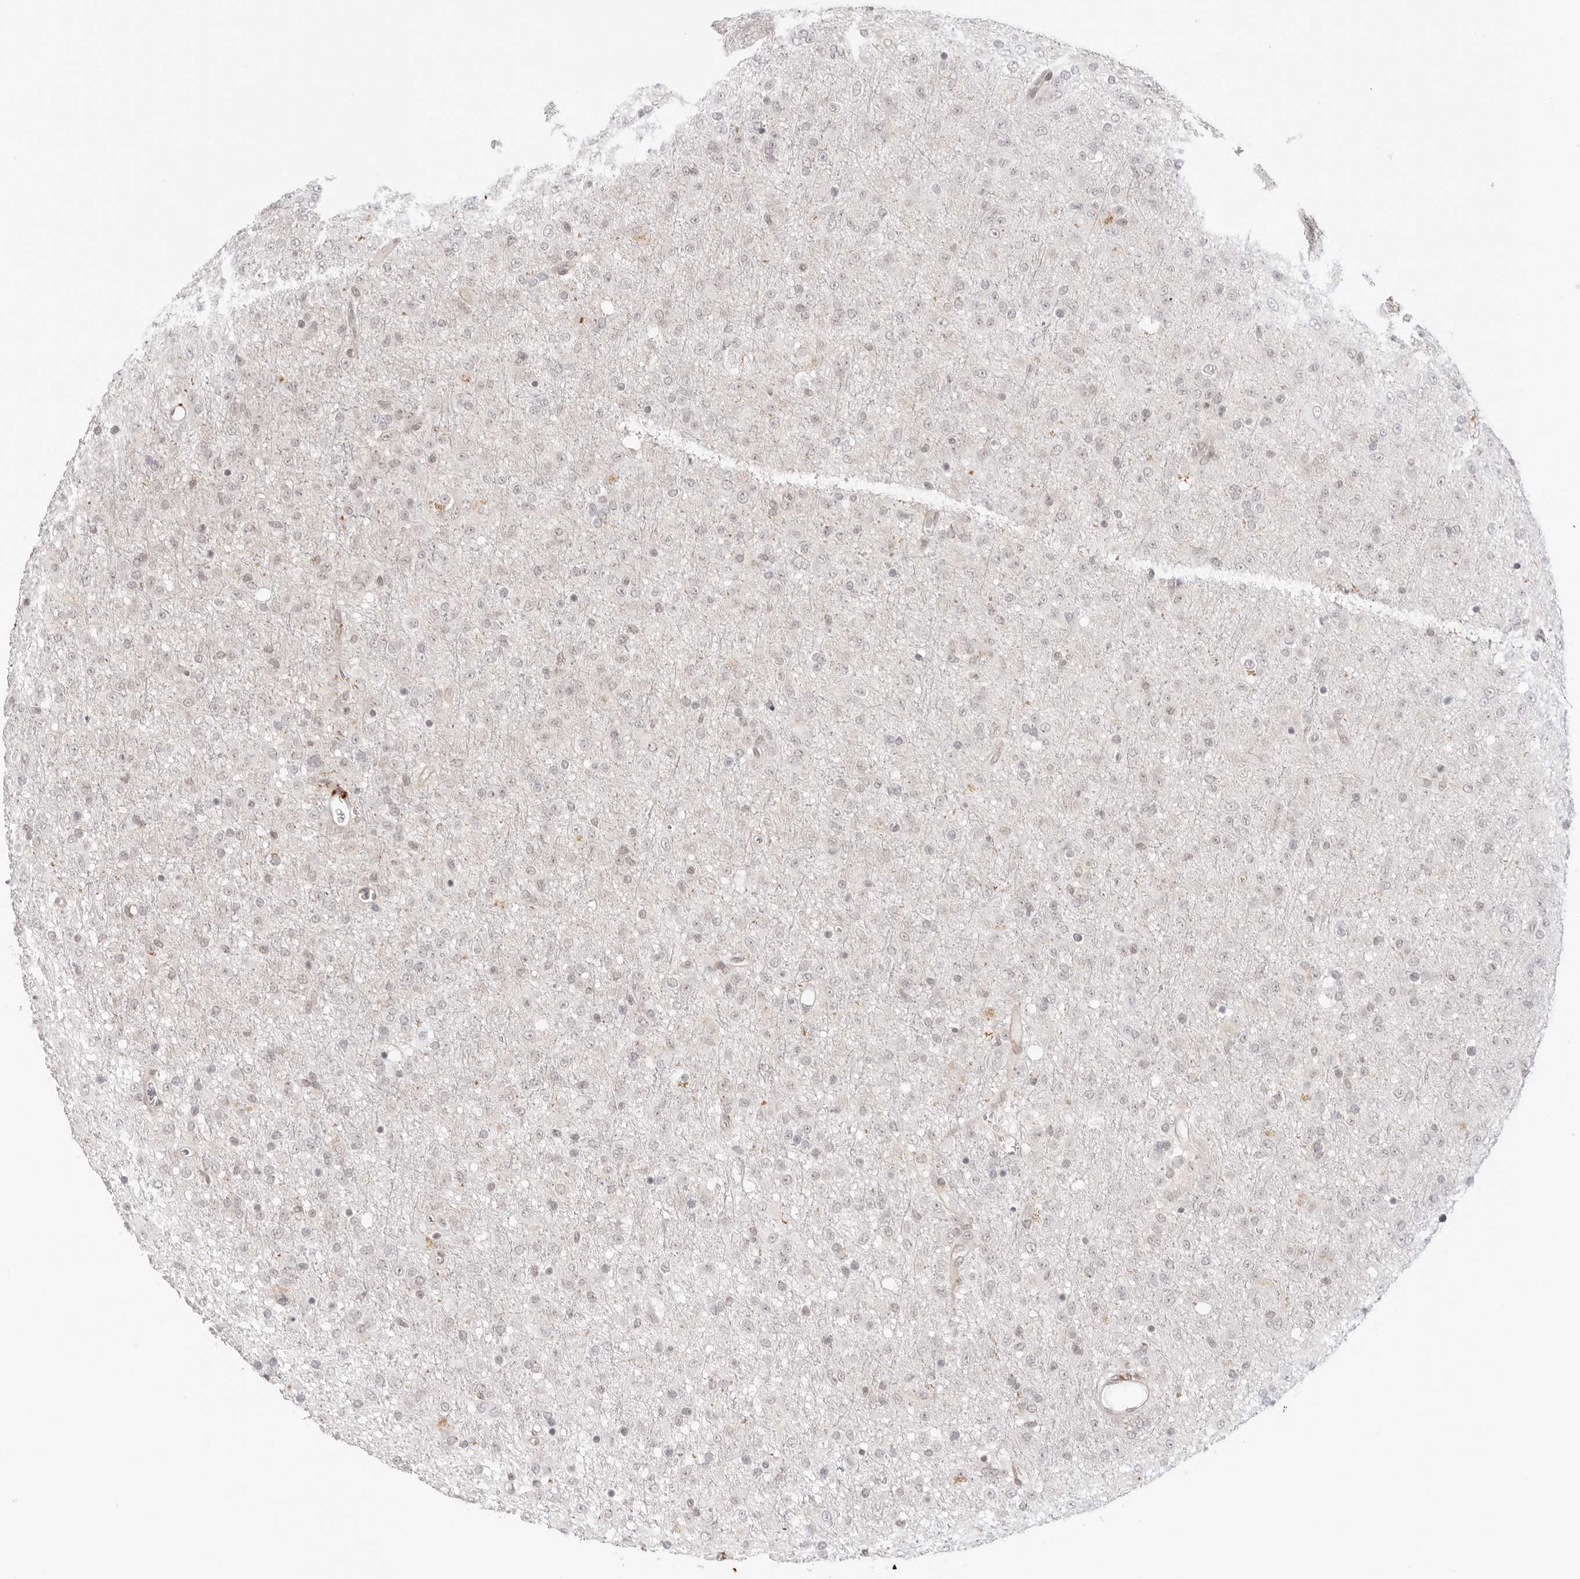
{"staining": {"intensity": "negative", "quantity": "none", "location": "none"}, "tissue": "glioma", "cell_type": "Tumor cells", "image_type": "cancer", "snomed": [{"axis": "morphology", "description": "Glioma, malignant, Low grade"}, {"axis": "topography", "description": "Brain"}], "caption": "Immunohistochemical staining of low-grade glioma (malignant) displays no significant positivity in tumor cells.", "gene": "TRAPPC3", "patient": {"sex": "male", "age": 65}}